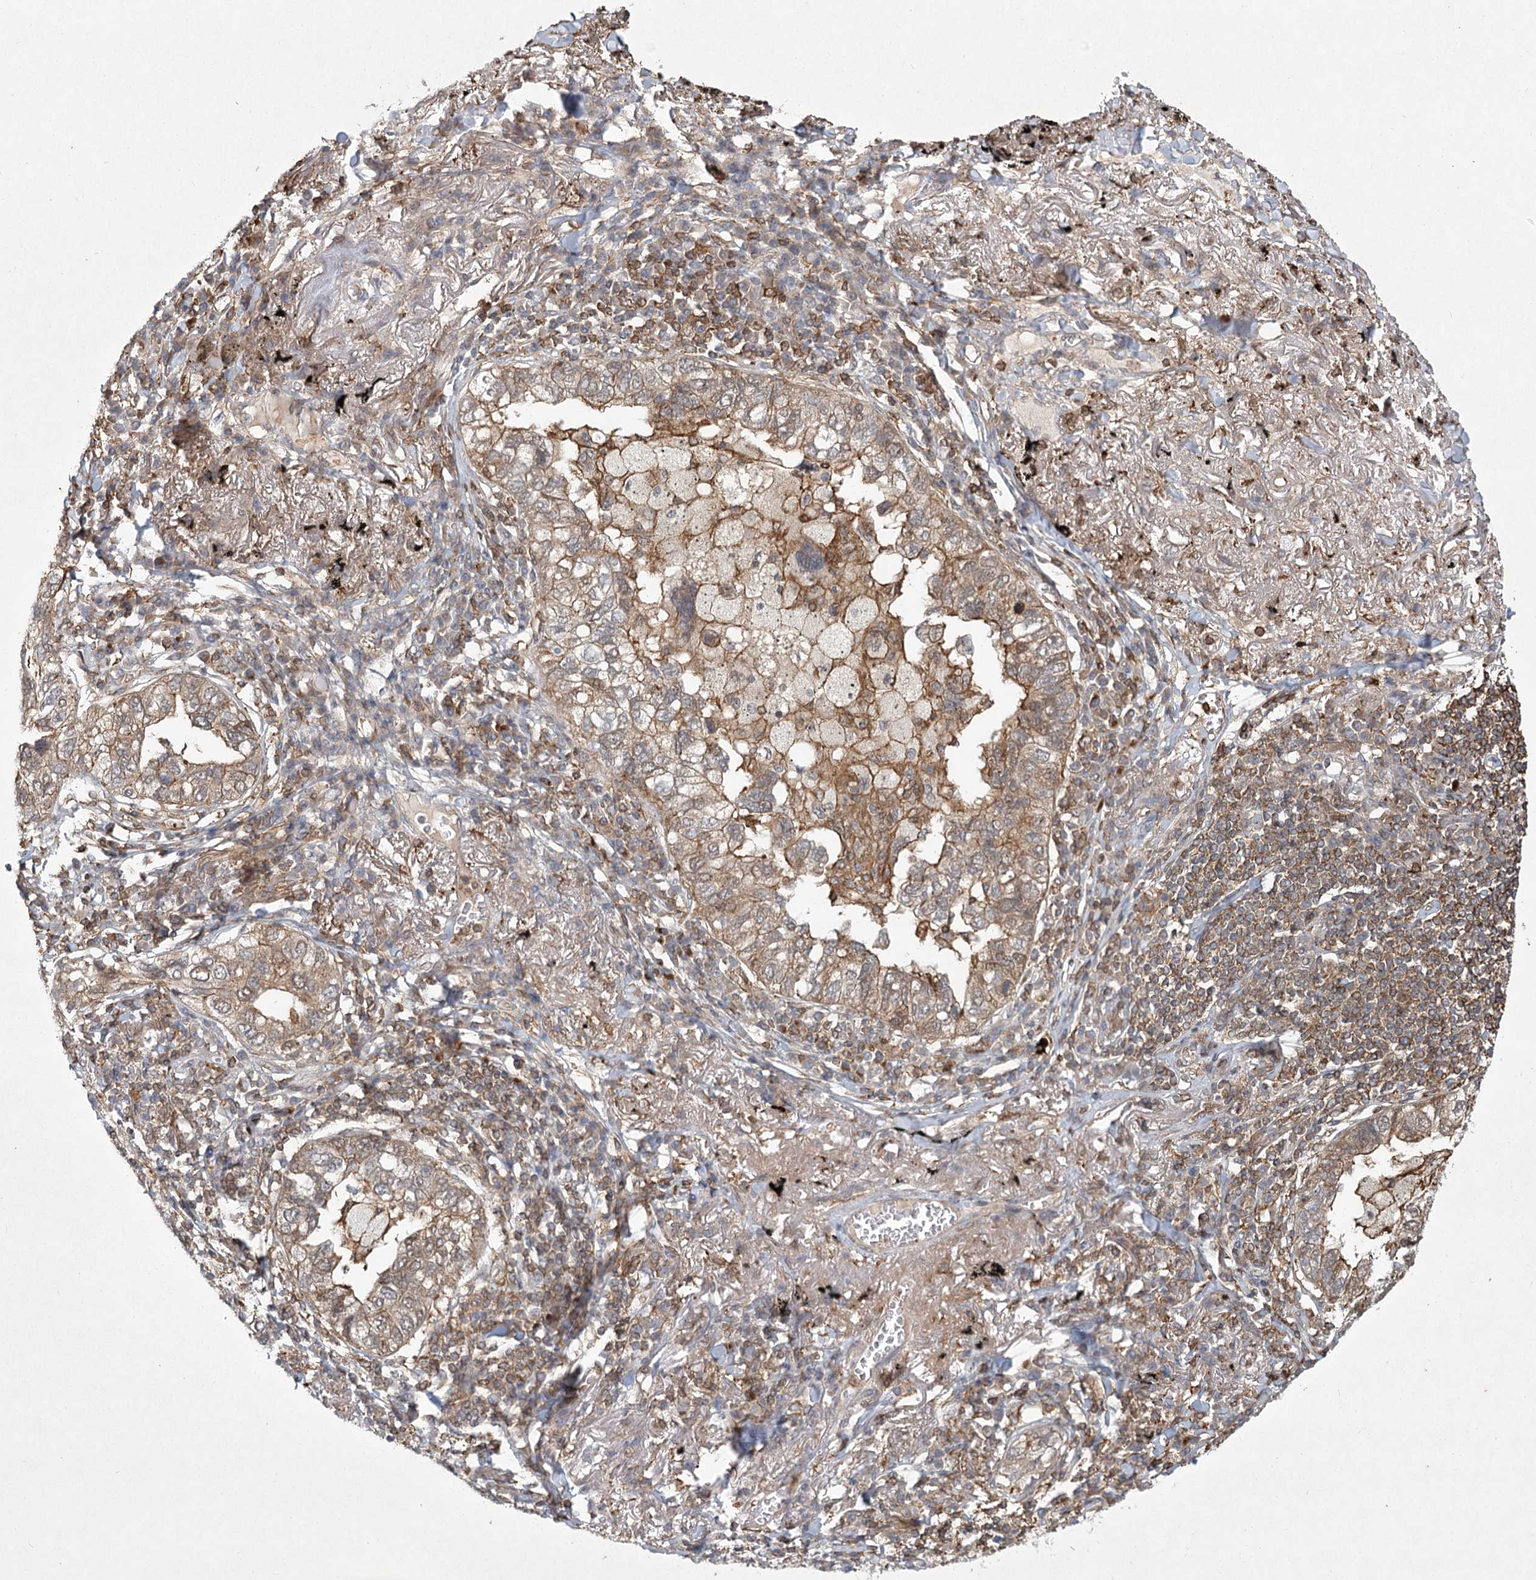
{"staining": {"intensity": "moderate", "quantity": "25%-75%", "location": "cytoplasmic/membranous"}, "tissue": "lung cancer", "cell_type": "Tumor cells", "image_type": "cancer", "snomed": [{"axis": "morphology", "description": "Adenocarcinoma, NOS"}, {"axis": "topography", "description": "Lung"}], "caption": "Lung cancer was stained to show a protein in brown. There is medium levels of moderate cytoplasmic/membranous expression in approximately 25%-75% of tumor cells.", "gene": "MEPE", "patient": {"sex": "male", "age": 65}}